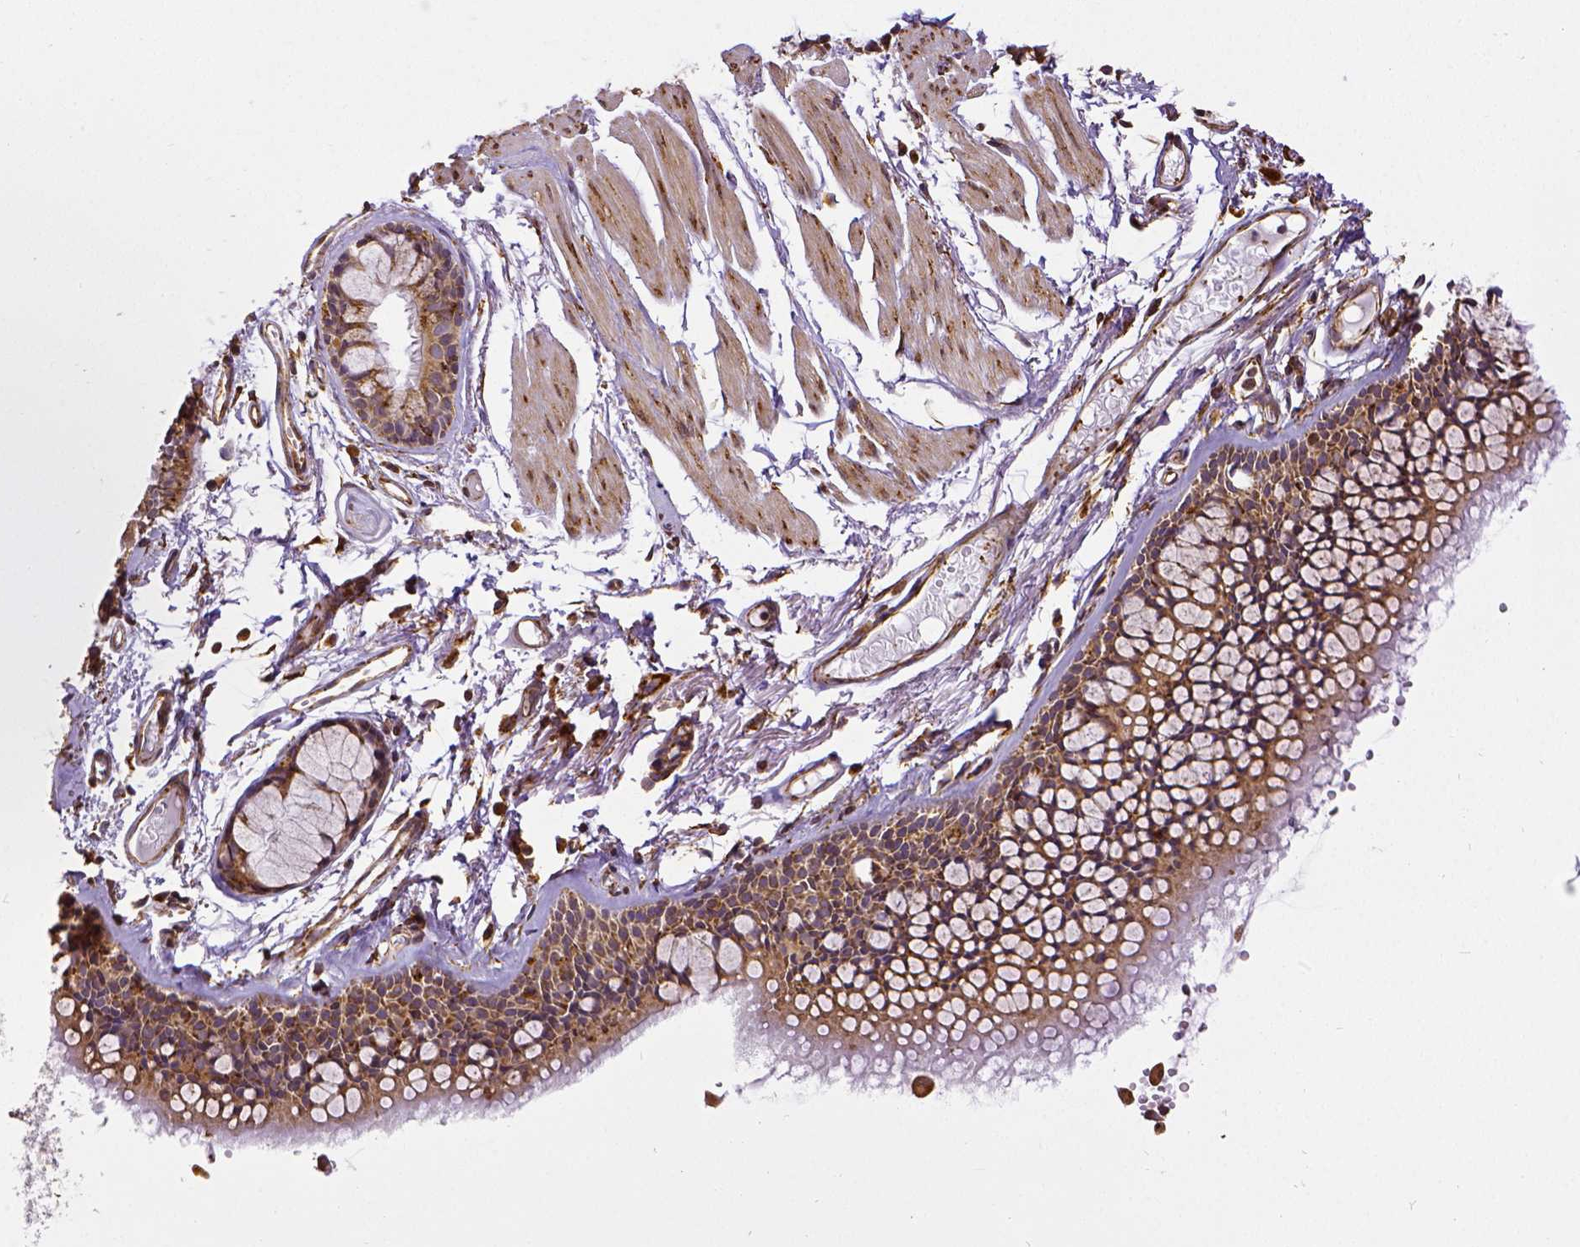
{"staining": {"intensity": "strong", "quantity": ">75%", "location": "cytoplasmic/membranous,nuclear"}, "tissue": "soft tissue", "cell_type": "Chondrocytes", "image_type": "normal", "snomed": [{"axis": "morphology", "description": "Normal tissue, NOS"}, {"axis": "topography", "description": "Cartilage tissue"}, {"axis": "topography", "description": "Bronchus"}], "caption": "Brown immunohistochemical staining in benign human soft tissue shows strong cytoplasmic/membranous,nuclear staining in approximately >75% of chondrocytes.", "gene": "MTDH", "patient": {"sex": "female", "age": 79}}